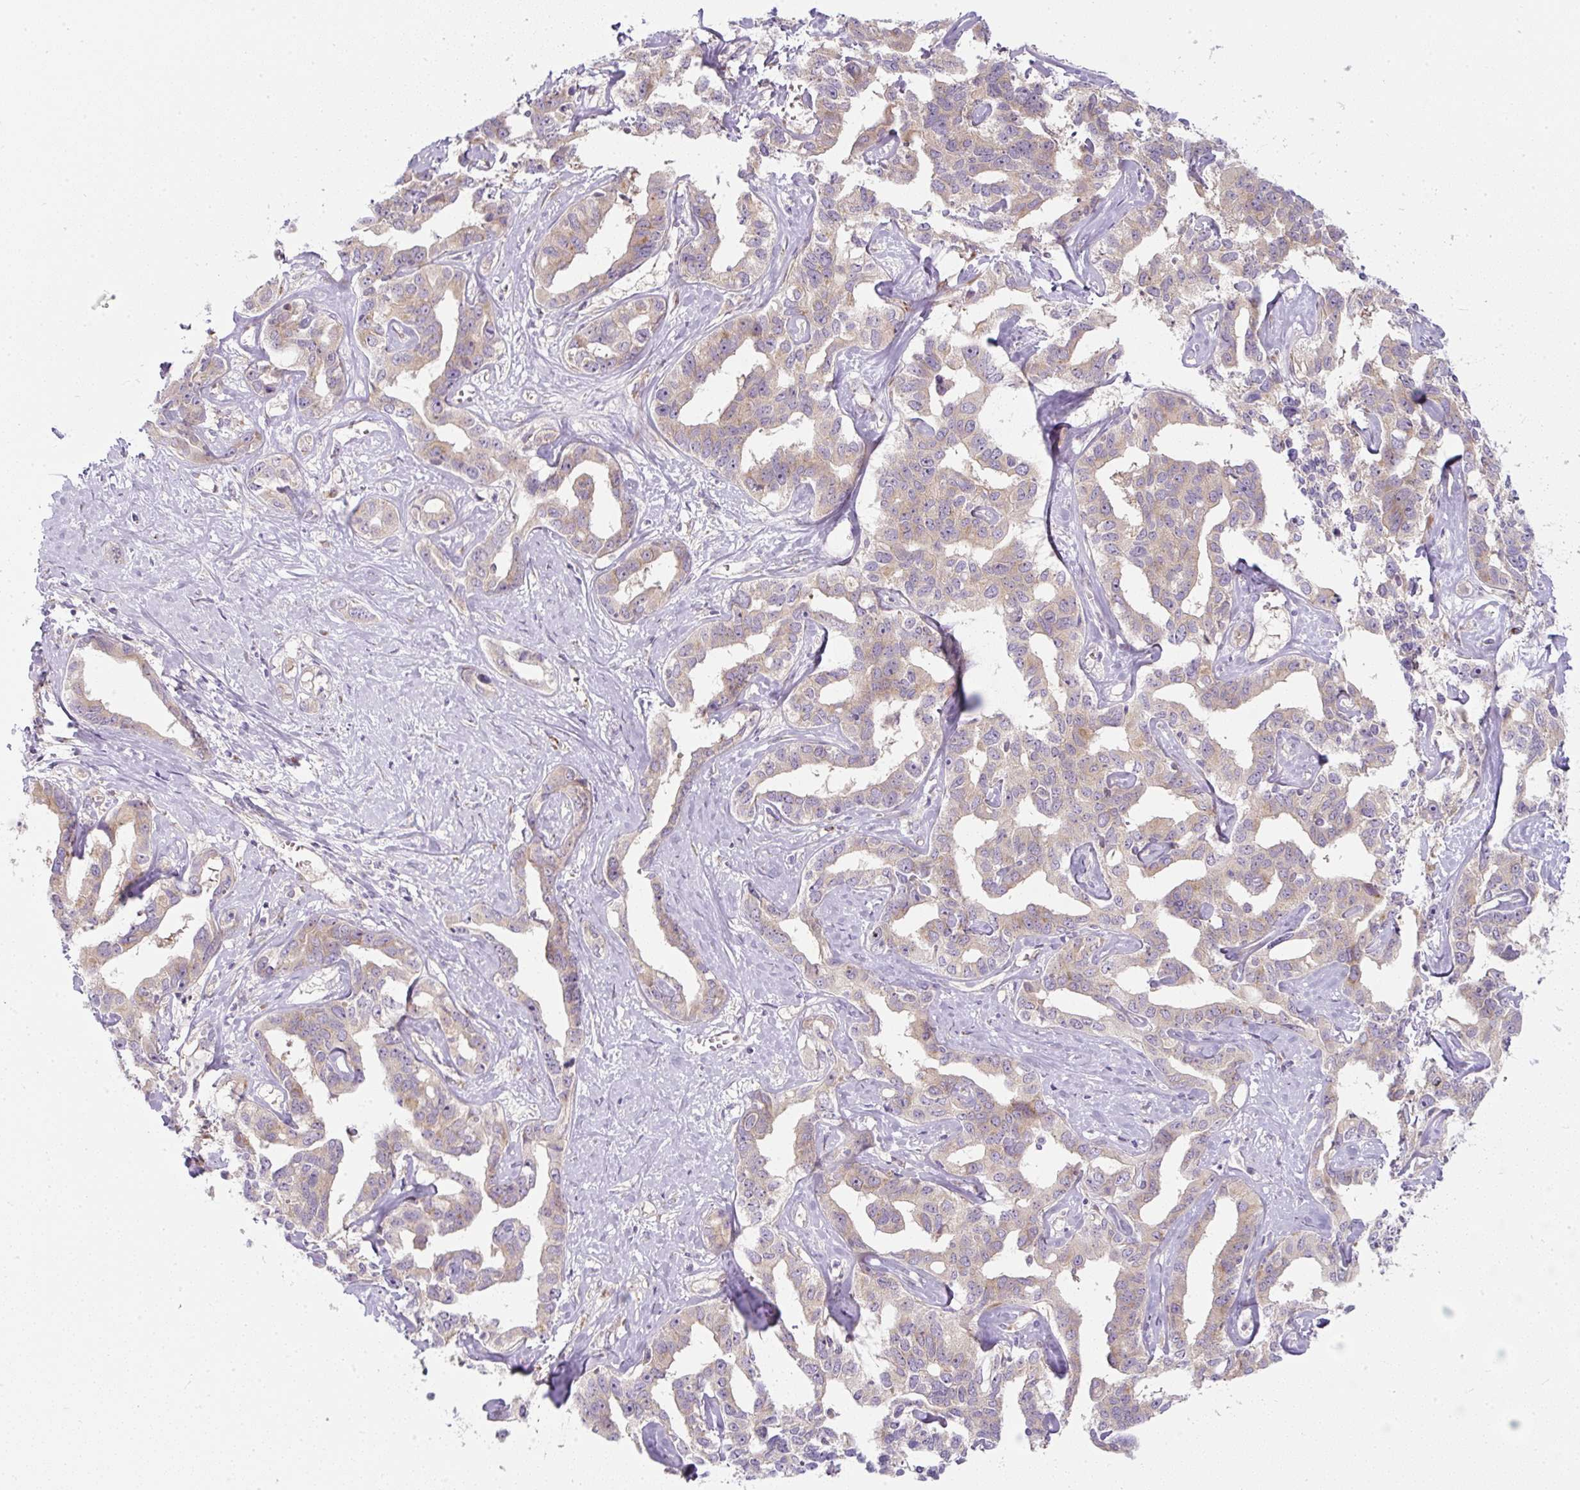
{"staining": {"intensity": "weak", "quantity": "25%-75%", "location": "cytoplasmic/membranous"}, "tissue": "liver cancer", "cell_type": "Tumor cells", "image_type": "cancer", "snomed": [{"axis": "morphology", "description": "Cholangiocarcinoma"}, {"axis": "topography", "description": "Liver"}], "caption": "Immunohistochemistry image of neoplastic tissue: human liver cancer stained using immunohistochemistry (IHC) displays low levels of weak protein expression localized specifically in the cytoplasmic/membranous of tumor cells, appearing as a cytoplasmic/membranous brown color.", "gene": "MLX", "patient": {"sex": "male", "age": 59}}